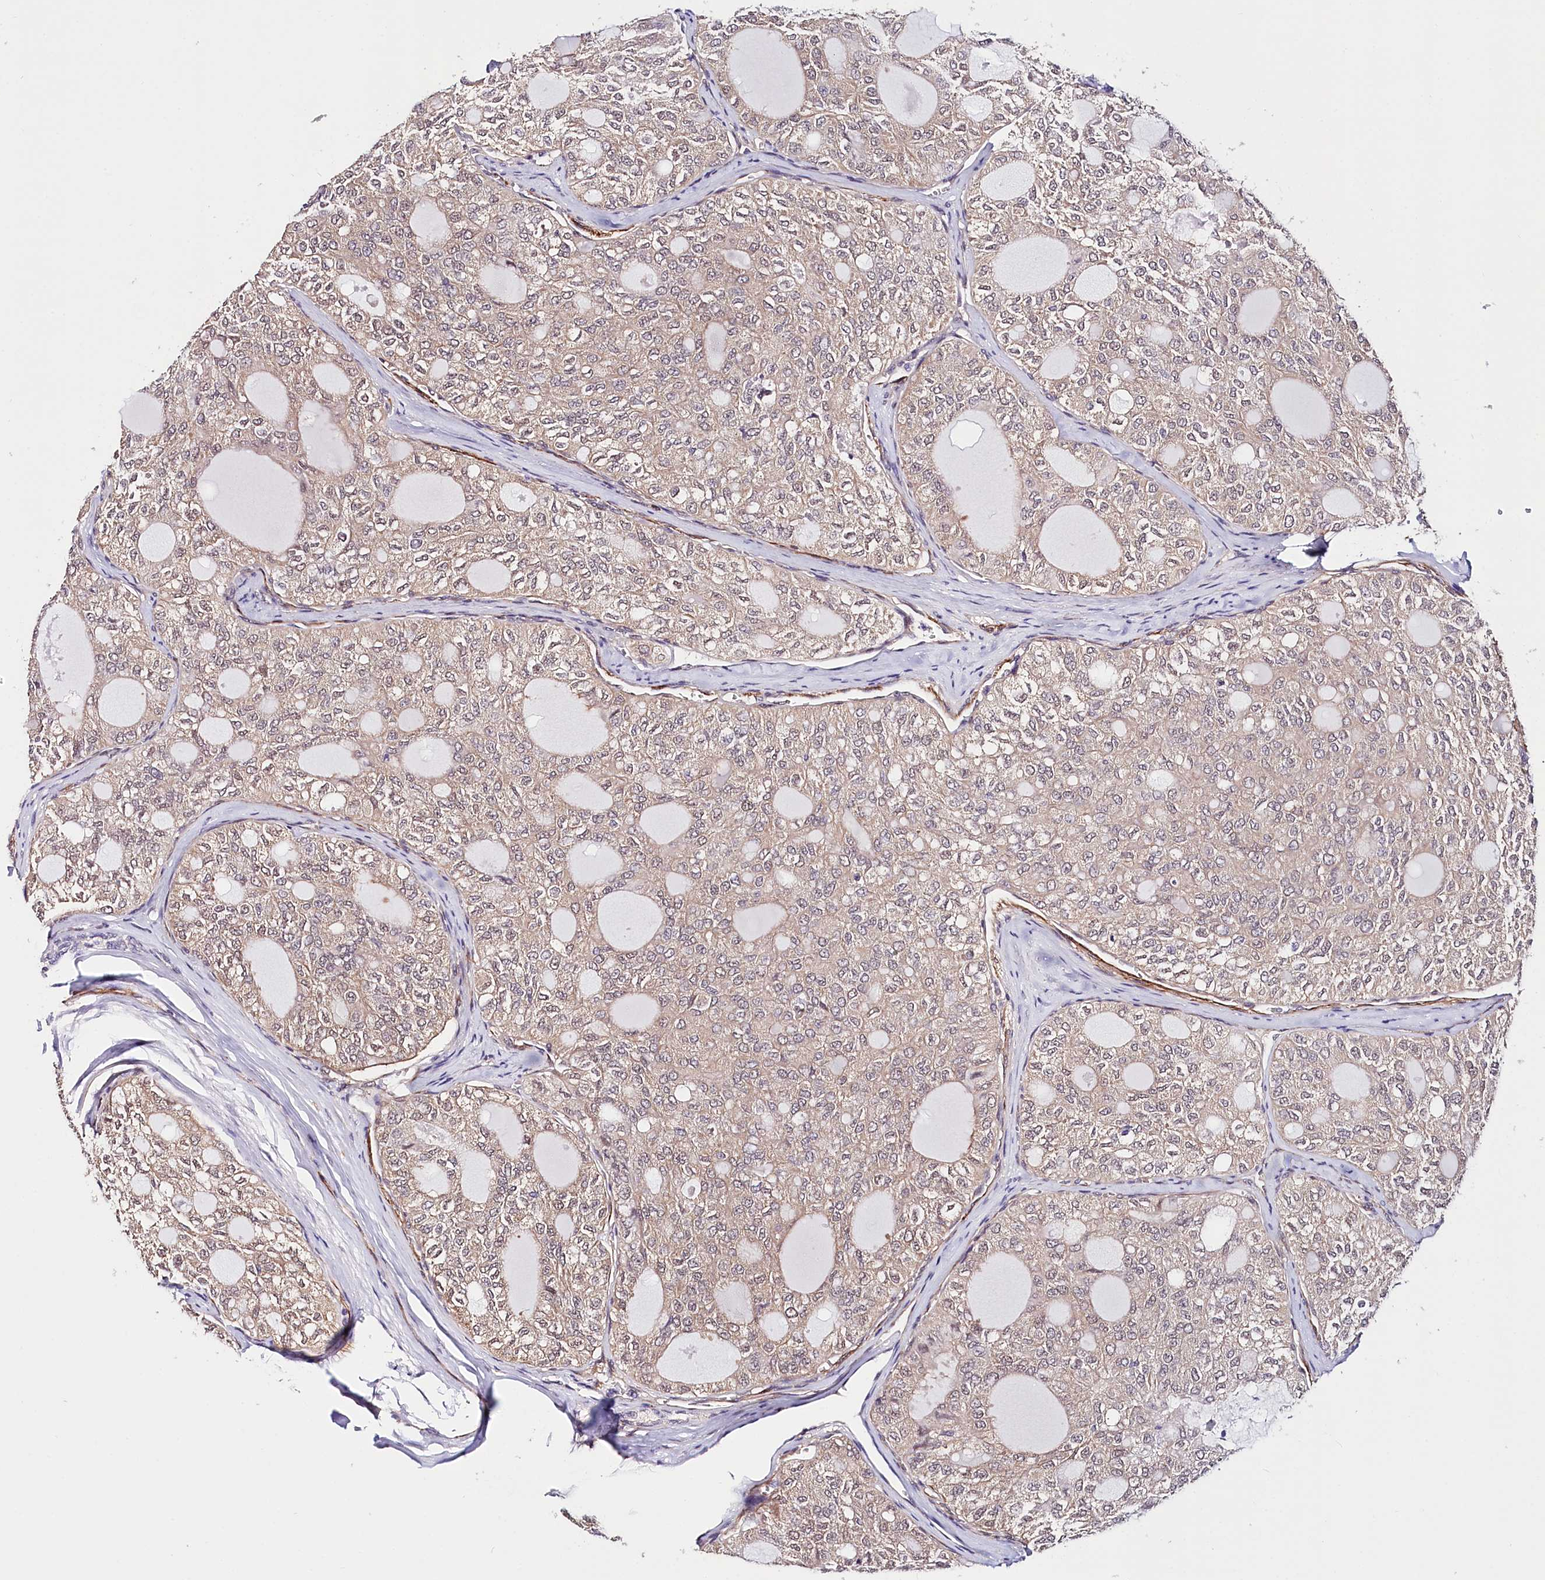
{"staining": {"intensity": "negative", "quantity": "none", "location": "none"}, "tissue": "thyroid cancer", "cell_type": "Tumor cells", "image_type": "cancer", "snomed": [{"axis": "morphology", "description": "Follicular adenoma carcinoma, NOS"}, {"axis": "topography", "description": "Thyroid gland"}], "caption": "A high-resolution micrograph shows IHC staining of thyroid cancer (follicular adenoma carcinoma), which reveals no significant expression in tumor cells.", "gene": "PPP2R5B", "patient": {"sex": "male", "age": 75}}